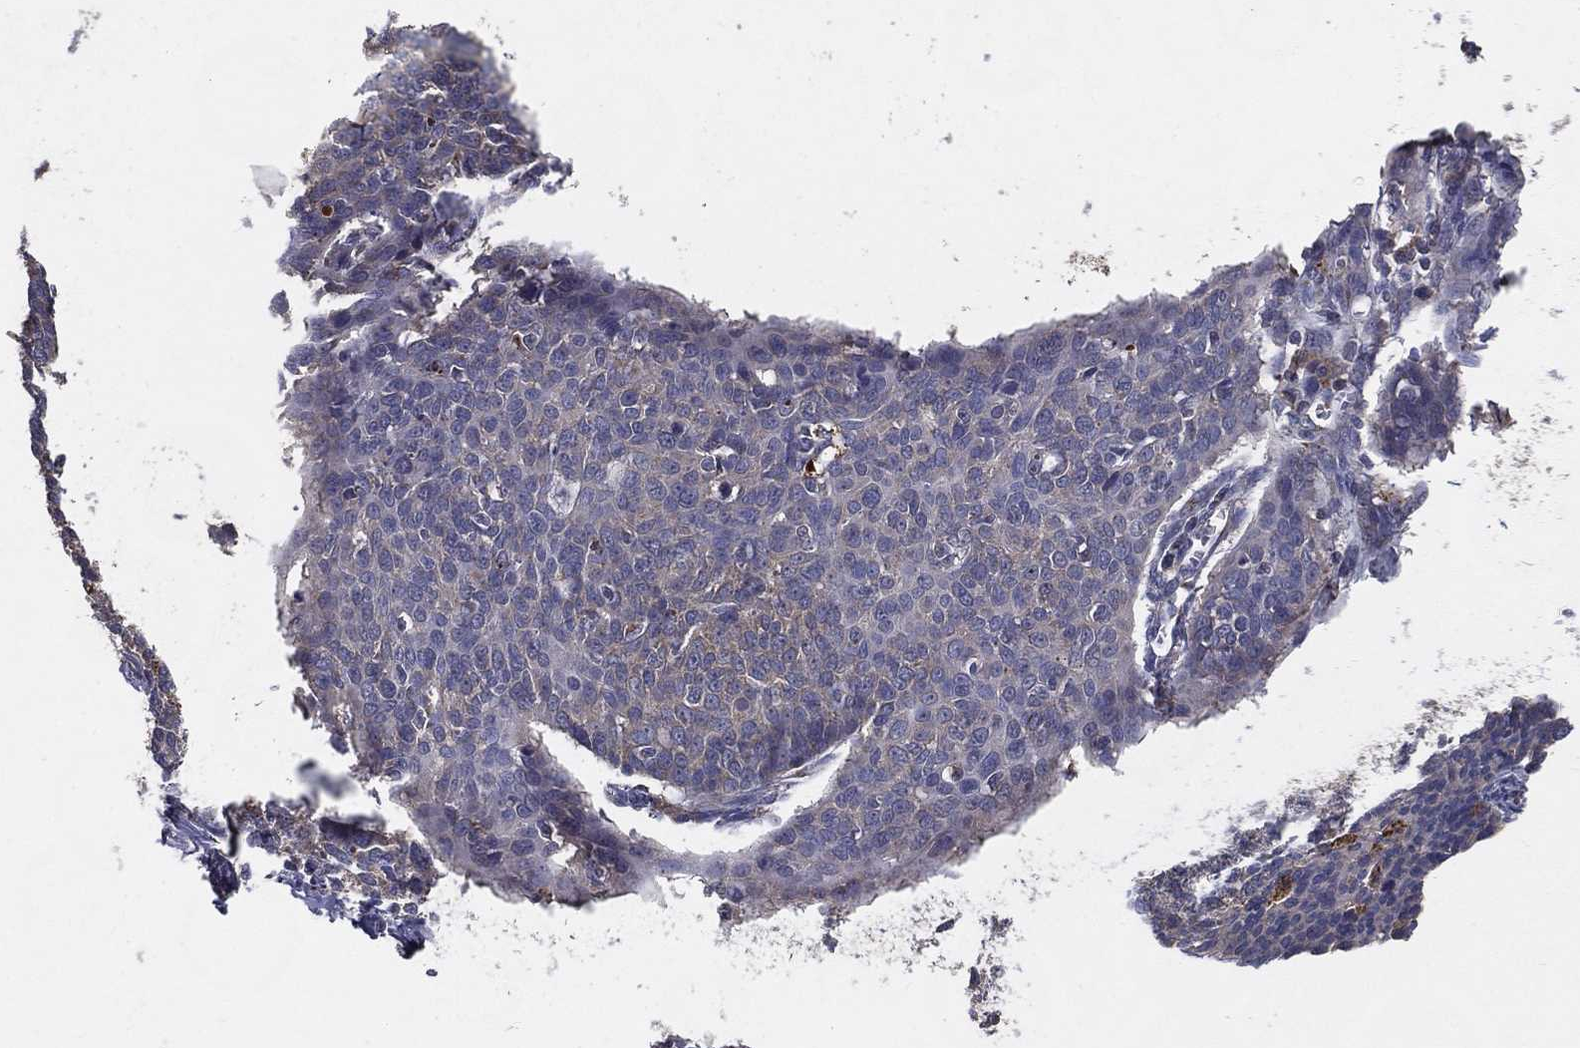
{"staining": {"intensity": "weak", "quantity": "<25%", "location": "cytoplasmic/membranous"}, "tissue": "cervical cancer", "cell_type": "Tumor cells", "image_type": "cancer", "snomed": [{"axis": "morphology", "description": "Normal tissue, NOS"}, {"axis": "morphology", "description": "Squamous cell carcinoma, NOS"}, {"axis": "topography", "description": "Cervix"}], "caption": "Tumor cells are negative for brown protein staining in squamous cell carcinoma (cervical).", "gene": "MT-ND1", "patient": {"sex": "female", "age": 39}}